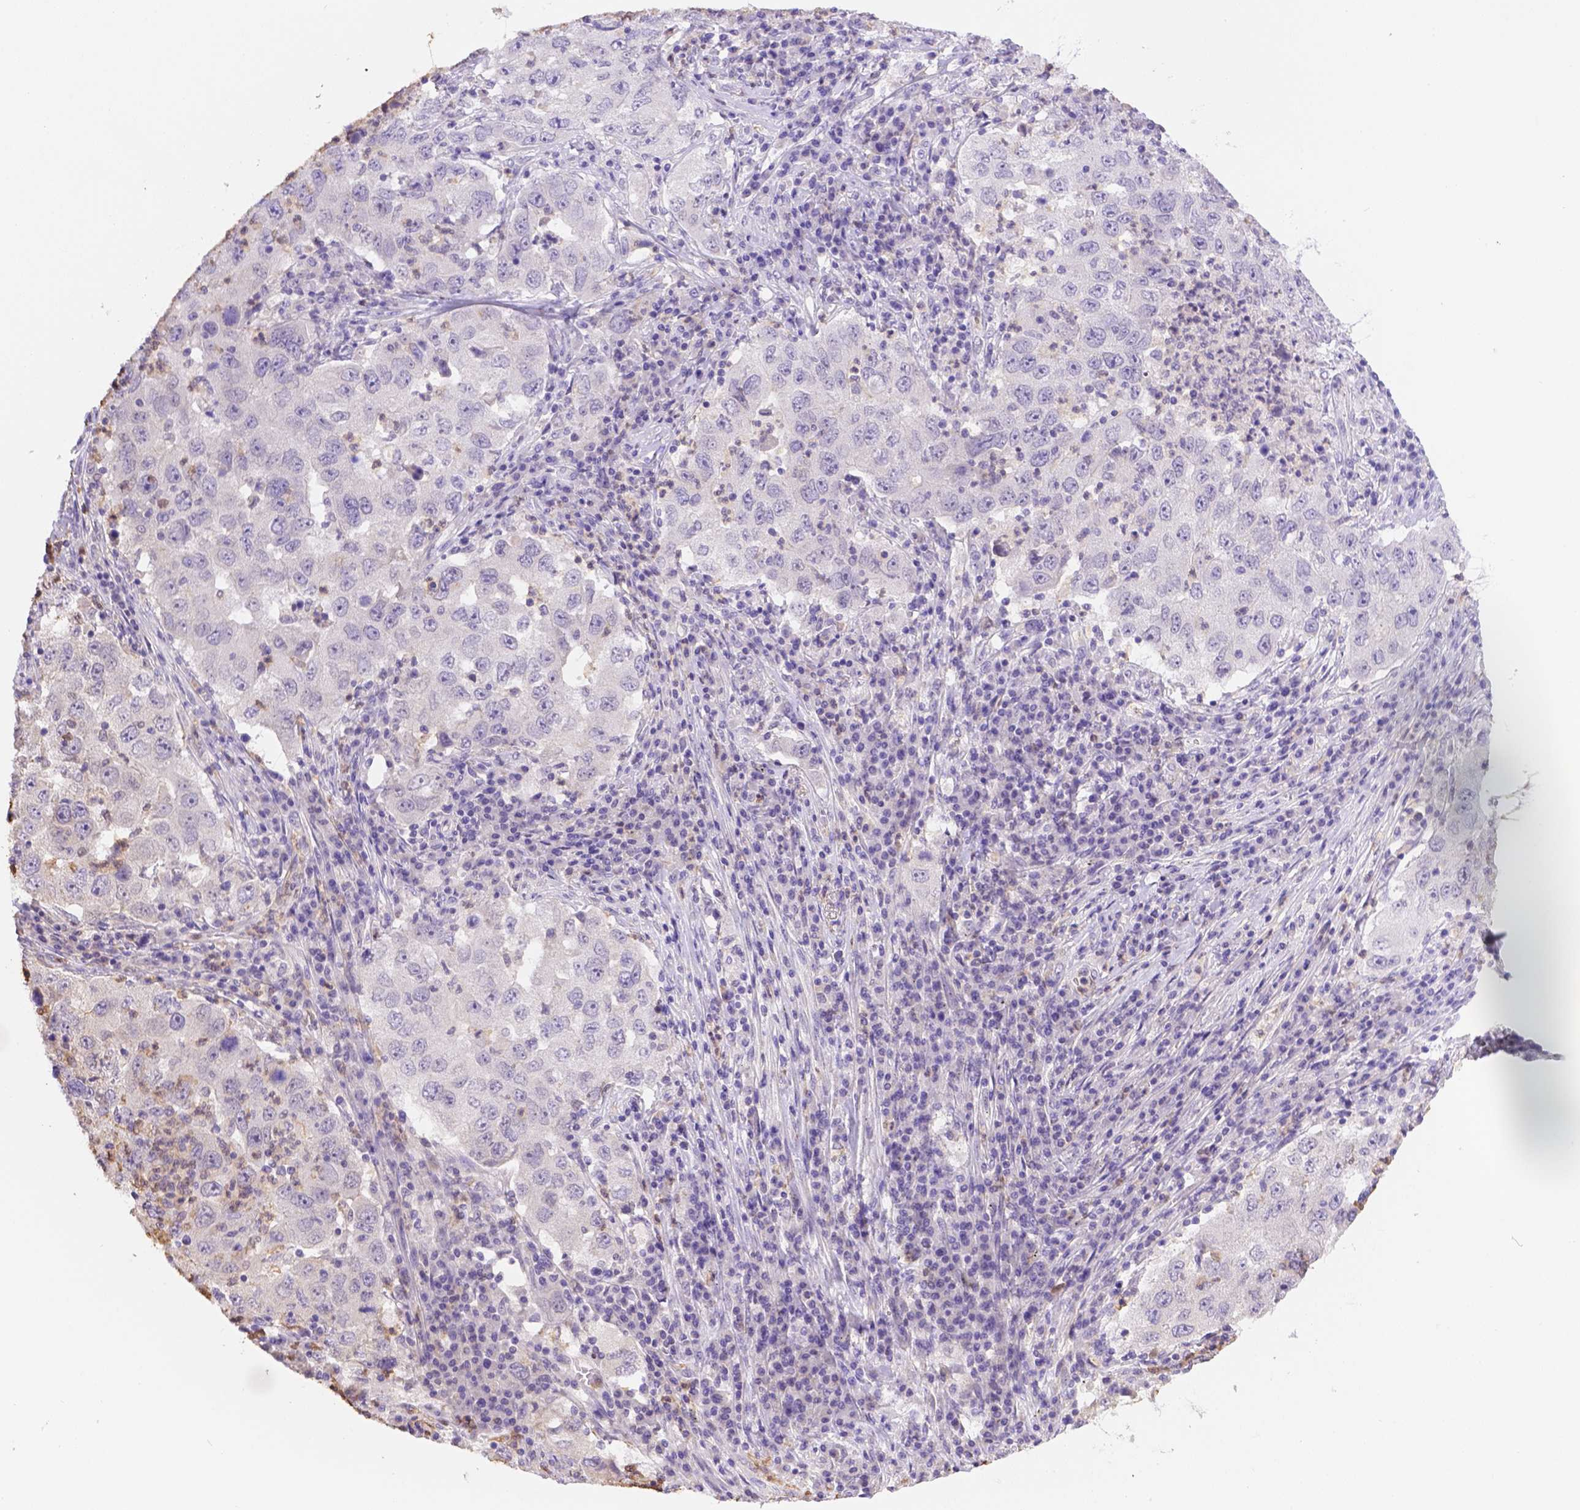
{"staining": {"intensity": "negative", "quantity": "none", "location": "none"}, "tissue": "lung cancer", "cell_type": "Tumor cells", "image_type": "cancer", "snomed": [{"axis": "morphology", "description": "Adenocarcinoma, NOS"}, {"axis": "topography", "description": "Lung"}], "caption": "Lung cancer (adenocarcinoma) stained for a protein using immunohistochemistry shows no staining tumor cells.", "gene": "NXPE2", "patient": {"sex": "male", "age": 73}}